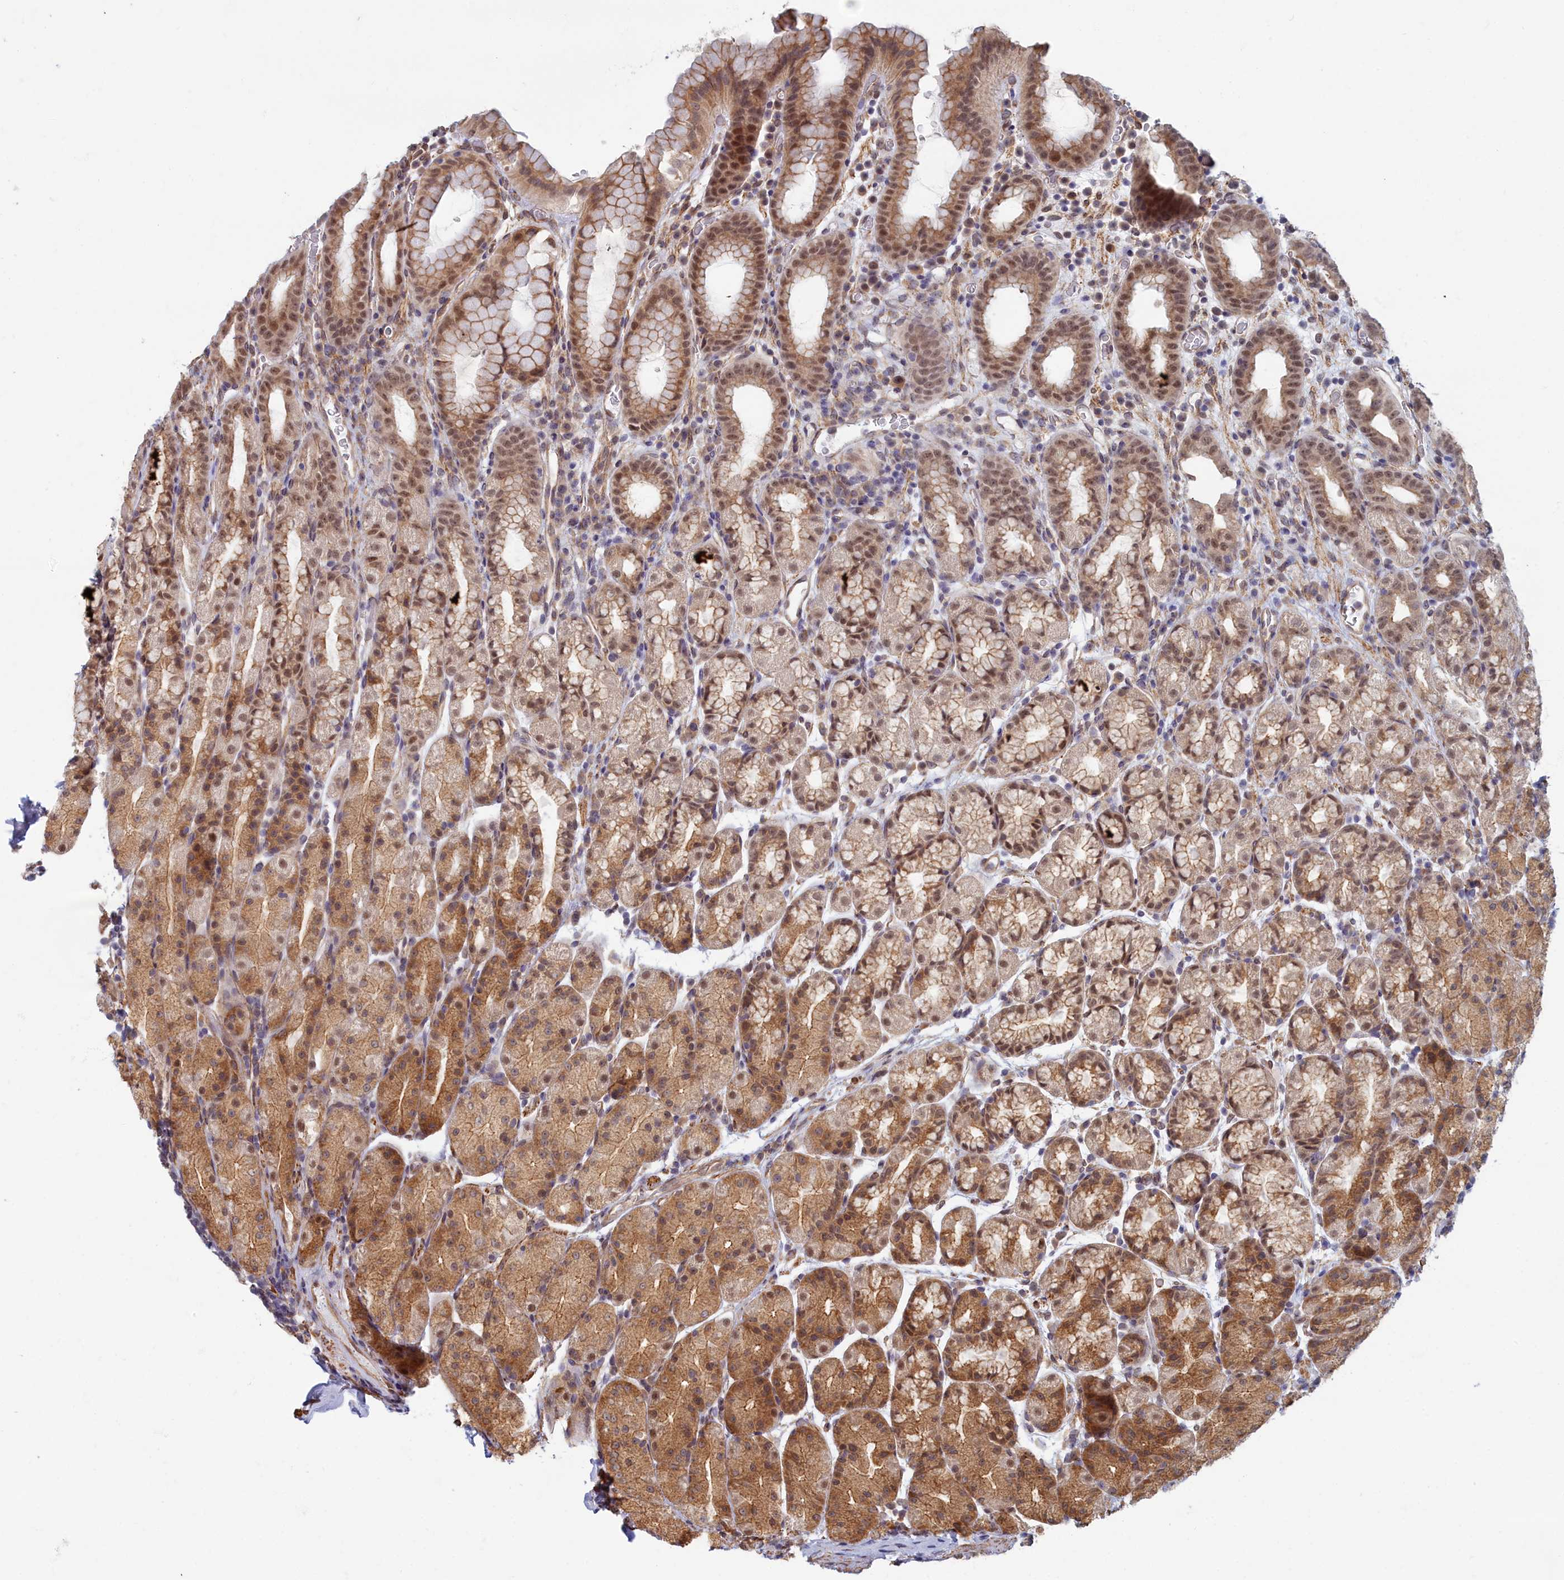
{"staining": {"intensity": "moderate", "quantity": ">75%", "location": "cytoplasmic/membranous,nuclear"}, "tissue": "stomach", "cell_type": "Glandular cells", "image_type": "normal", "snomed": [{"axis": "morphology", "description": "Normal tissue, NOS"}, {"axis": "topography", "description": "Stomach, upper"}, {"axis": "topography", "description": "Stomach, lower"}, {"axis": "topography", "description": "Small intestine"}], "caption": "Human stomach stained with a brown dye exhibits moderate cytoplasmic/membranous,nuclear positive expression in approximately >75% of glandular cells.", "gene": "MAK16", "patient": {"sex": "male", "age": 68}}